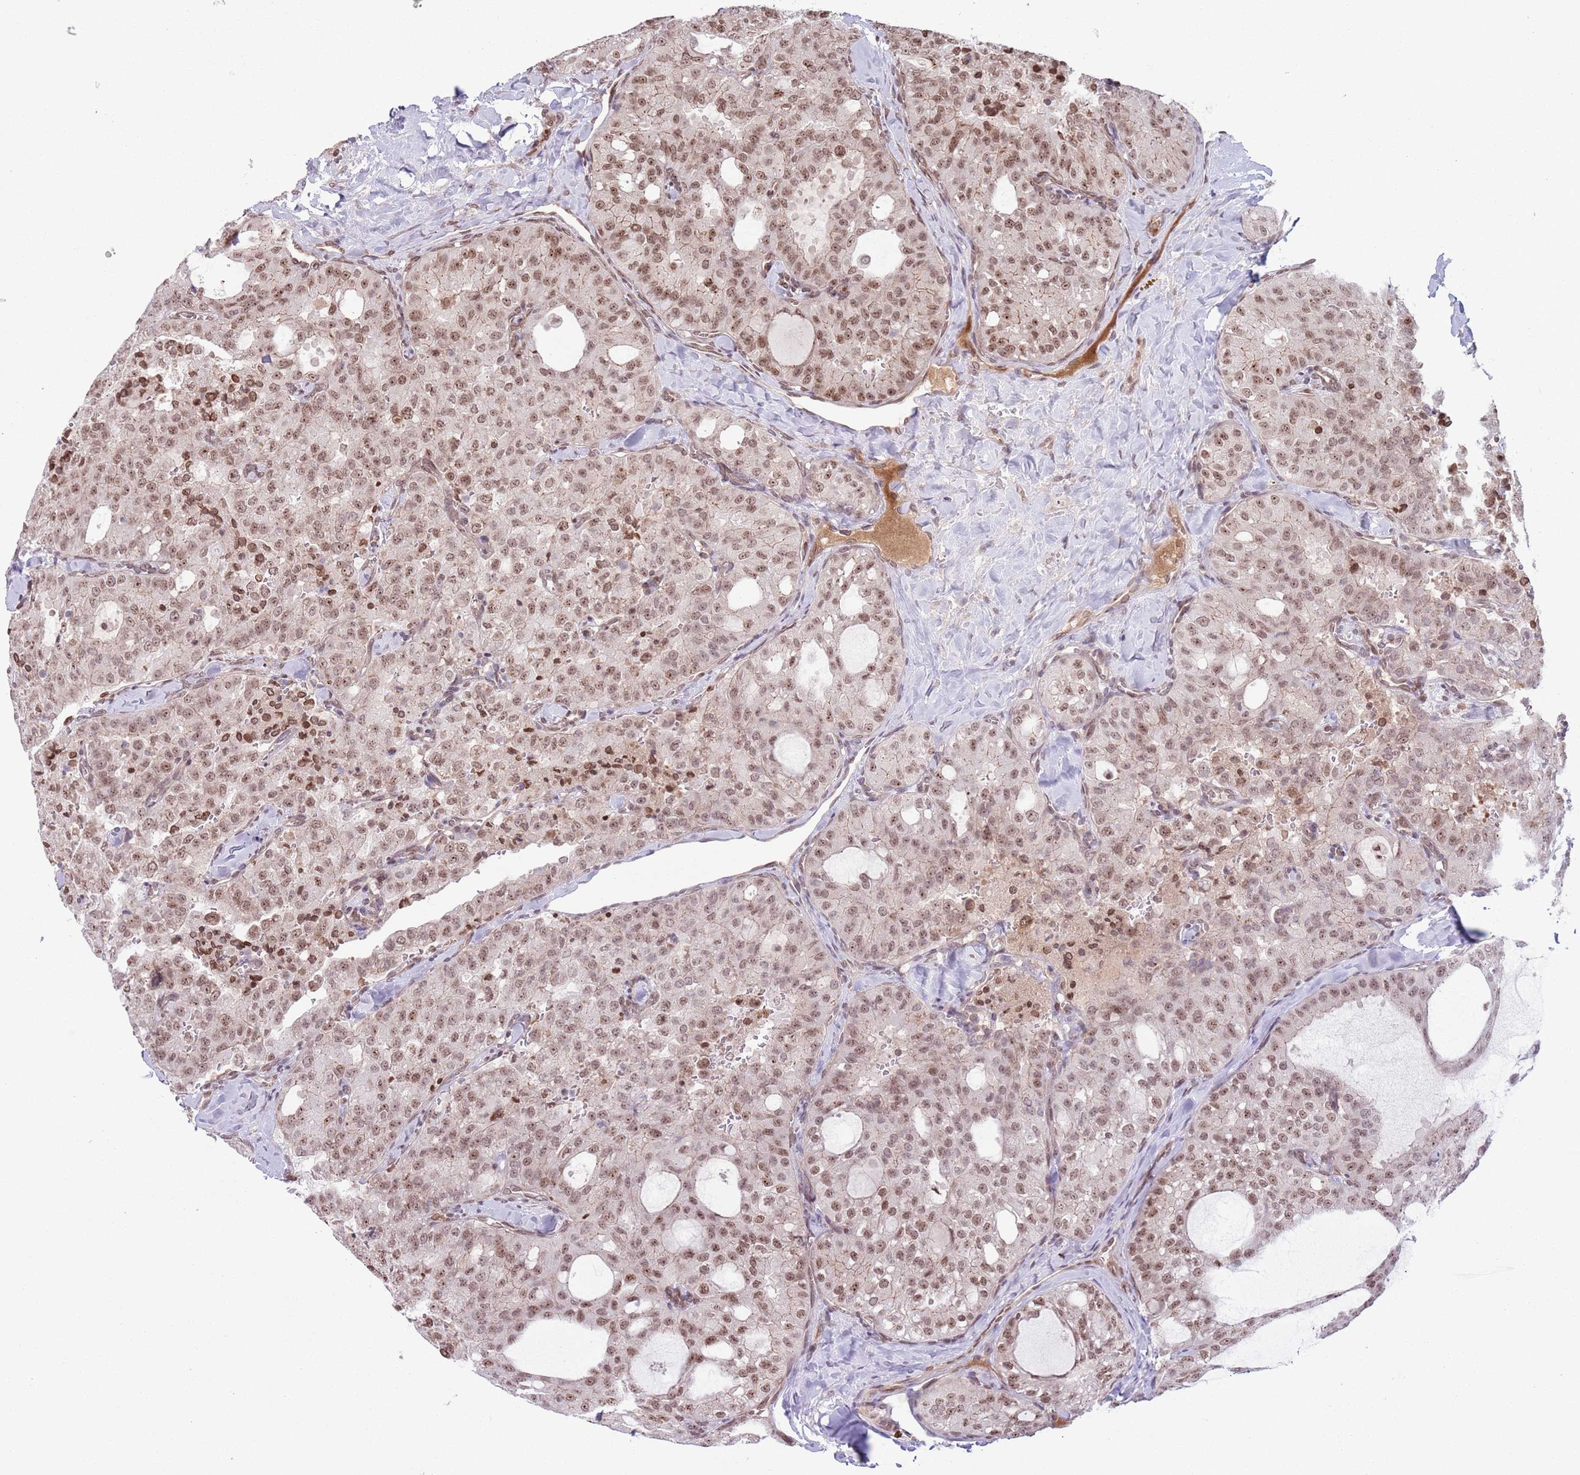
{"staining": {"intensity": "moderate", "quantity": ">75%", "location": "nuclear"}, "tissue": "thyroid cancer", "cell_type": "Tumor cells", "image_type": "cancer", "snomed": [{"axis": "morphology", "description": "Follicular adenoma carcinoma, NOS"}, {"axis": "topography", "description": "Thyroid gland"}], "caption": "The image exhibits staining of thyroid follicular adenoma carcinoma, revealing moderate nuclear protein positivity (brown color) within tumor cells. (Stains: DAB (3,3'-diaminobenzidine) in brown, nuclei in blue, Microscopy: brightfield microscopy at high magnification).", "gene": "SIPA1L3", "patient": {"sex": "male", "age": 75}}